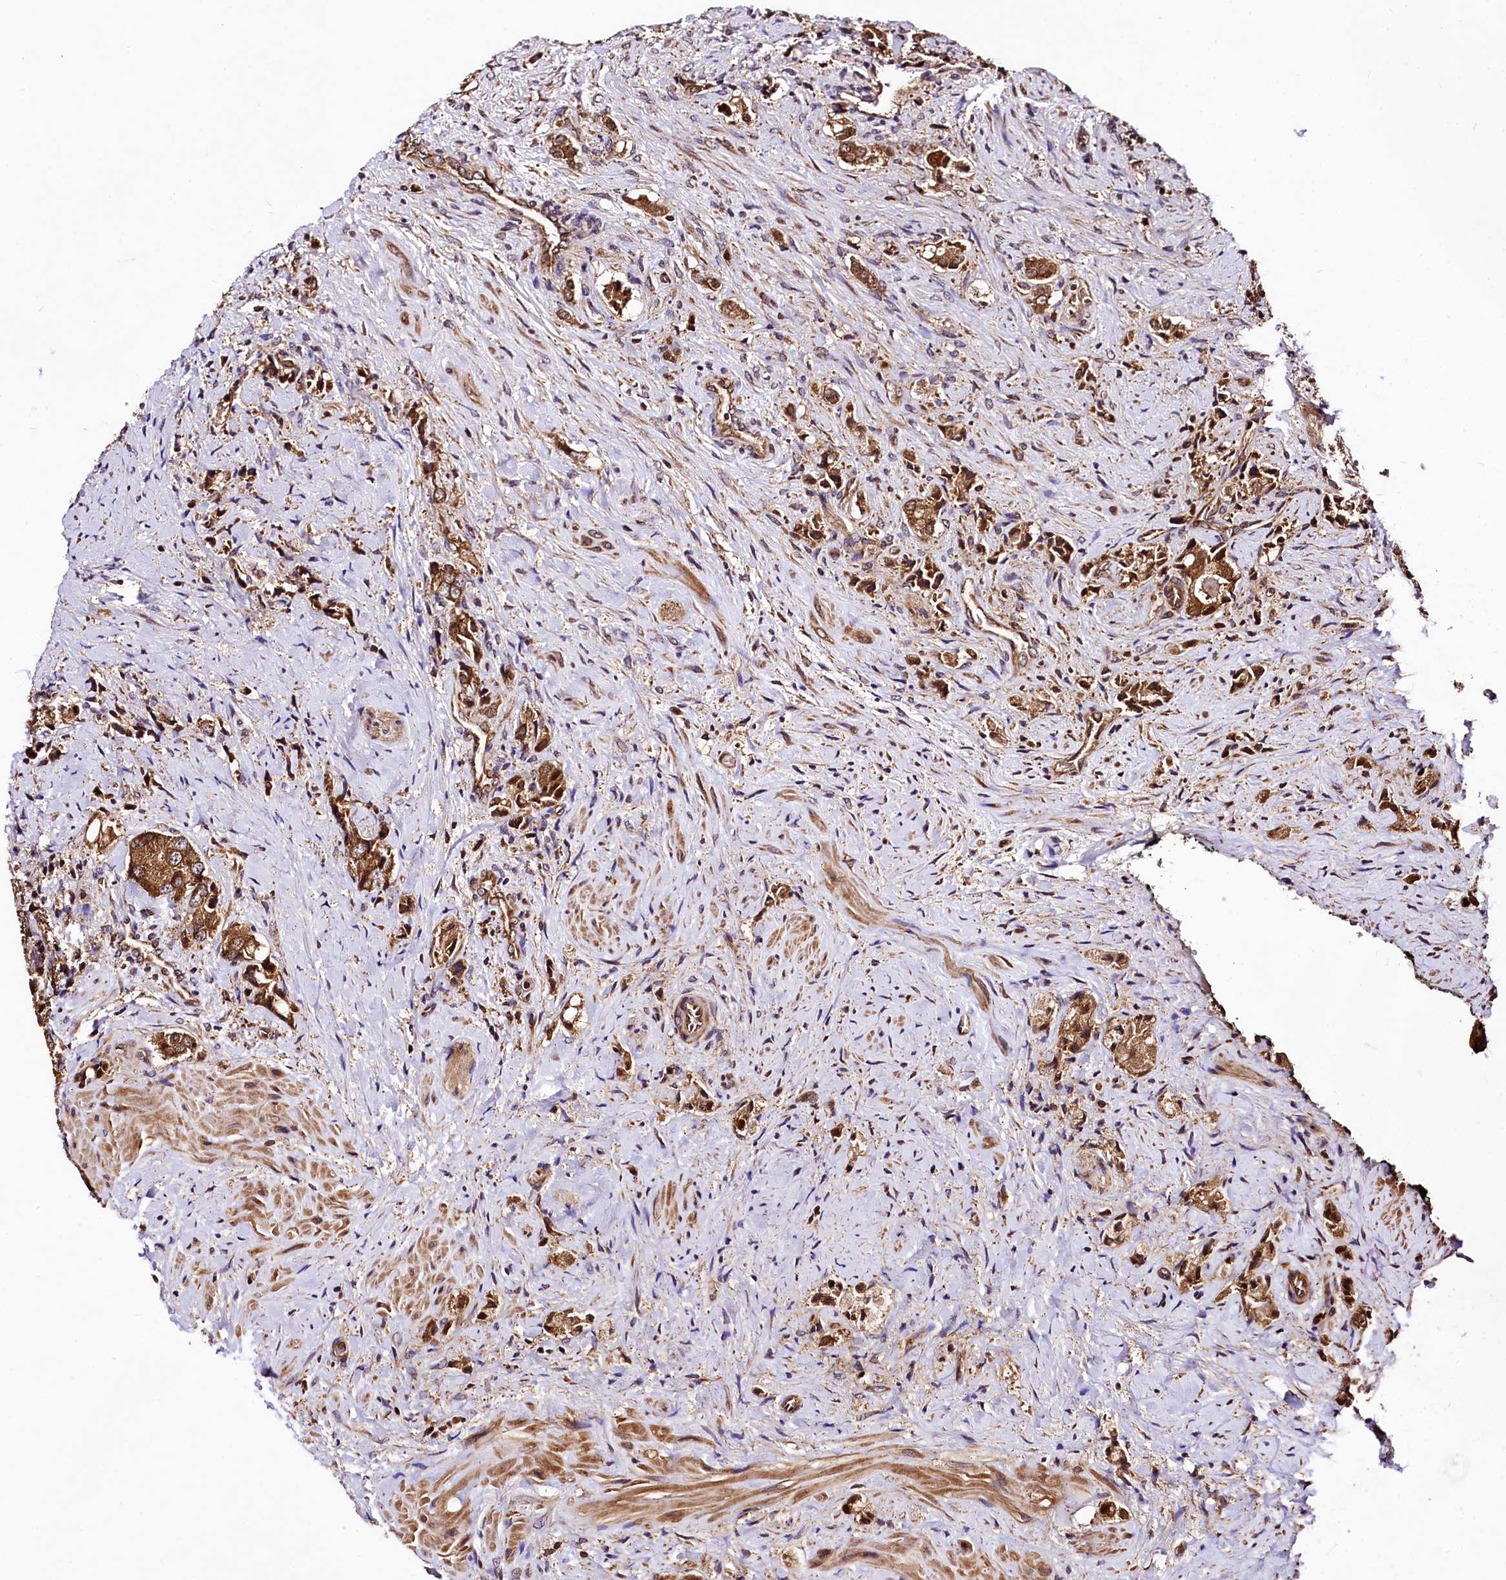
{"staining": {"intensity": "moderate", "quantity": ">75%", "location": "cytoplasmic/membranous"}, "tissue": "prostate cancer", "cell_type": "Tumor cells", "image_type": "cancer", "snomed": [{"axis": "morphology", "description": "Adenocarcinoma, High grade"}, {"axis": "topography", "description": "Prostate"}], "caption": "Immunohistochemical staining of human high-grade adenocarcinoma (prostate) shows moderate cytoplasmic/membranous protein expression in approximately >75% of tumor cells. The staining was performed using DAB (3,3'-diaminobenzidine) to visualize the protein expression in brown, while the nuclei were stained in blue with hematoxylin (Magnification: 20x).", "gene": "LRSAM1", "patient": {"sex": "male", "age": 65}}